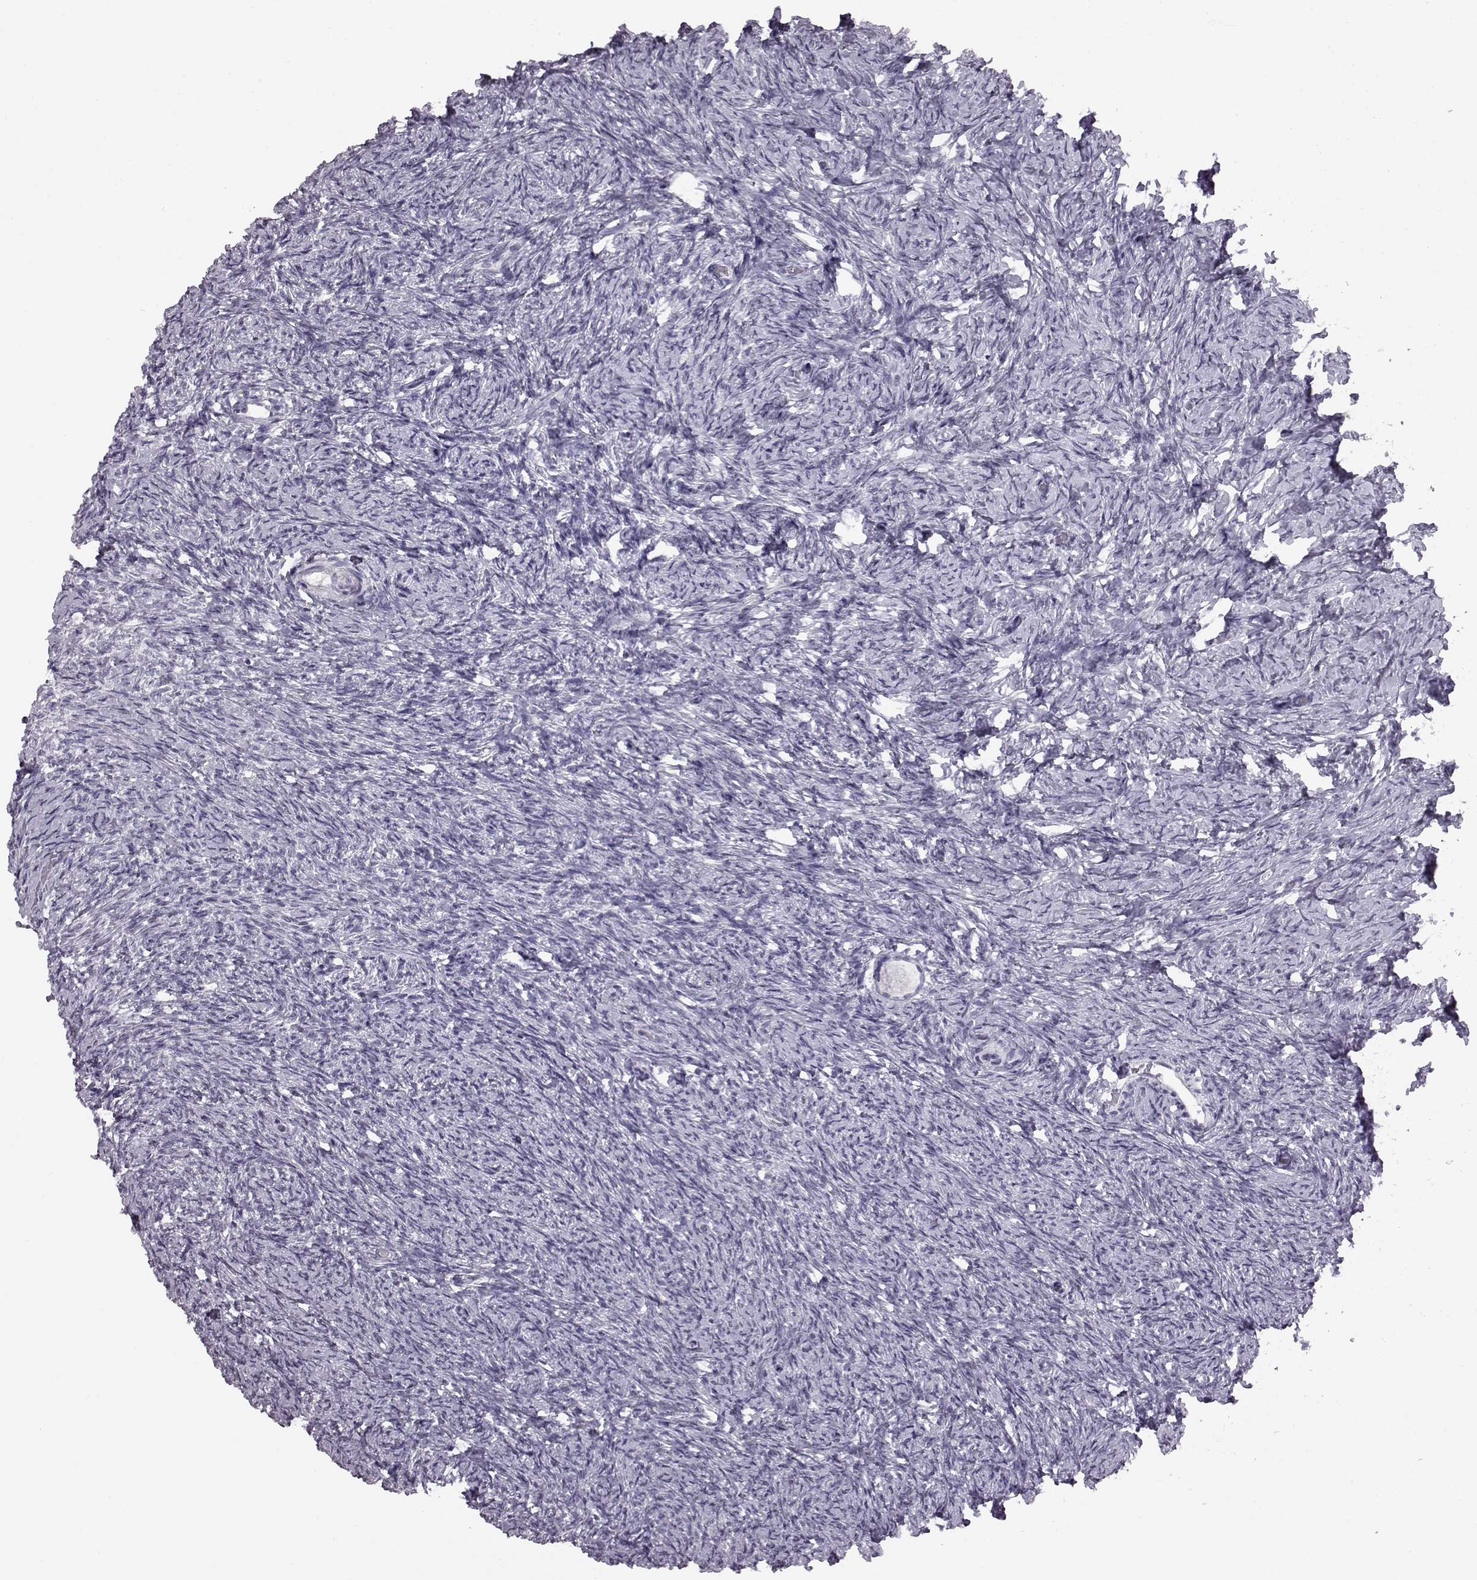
{"staining": {"intensity": "negative", "quantity": "none", "location": "none"}, "tissue": "ovary", "cell_type": "Follicle cells", "image_type": "normal", "snomed": [{"axis": "morphology", "description": "Normal tissue, NOS"}, {"axis": "topography", "description": "Ovary"}], "caption": "An IHC image of normal ovary is shown. There is no staining in follicle cells of ovary.", "gene": "ADGRG2", "patient": {"sex": "female", "age": 39}}